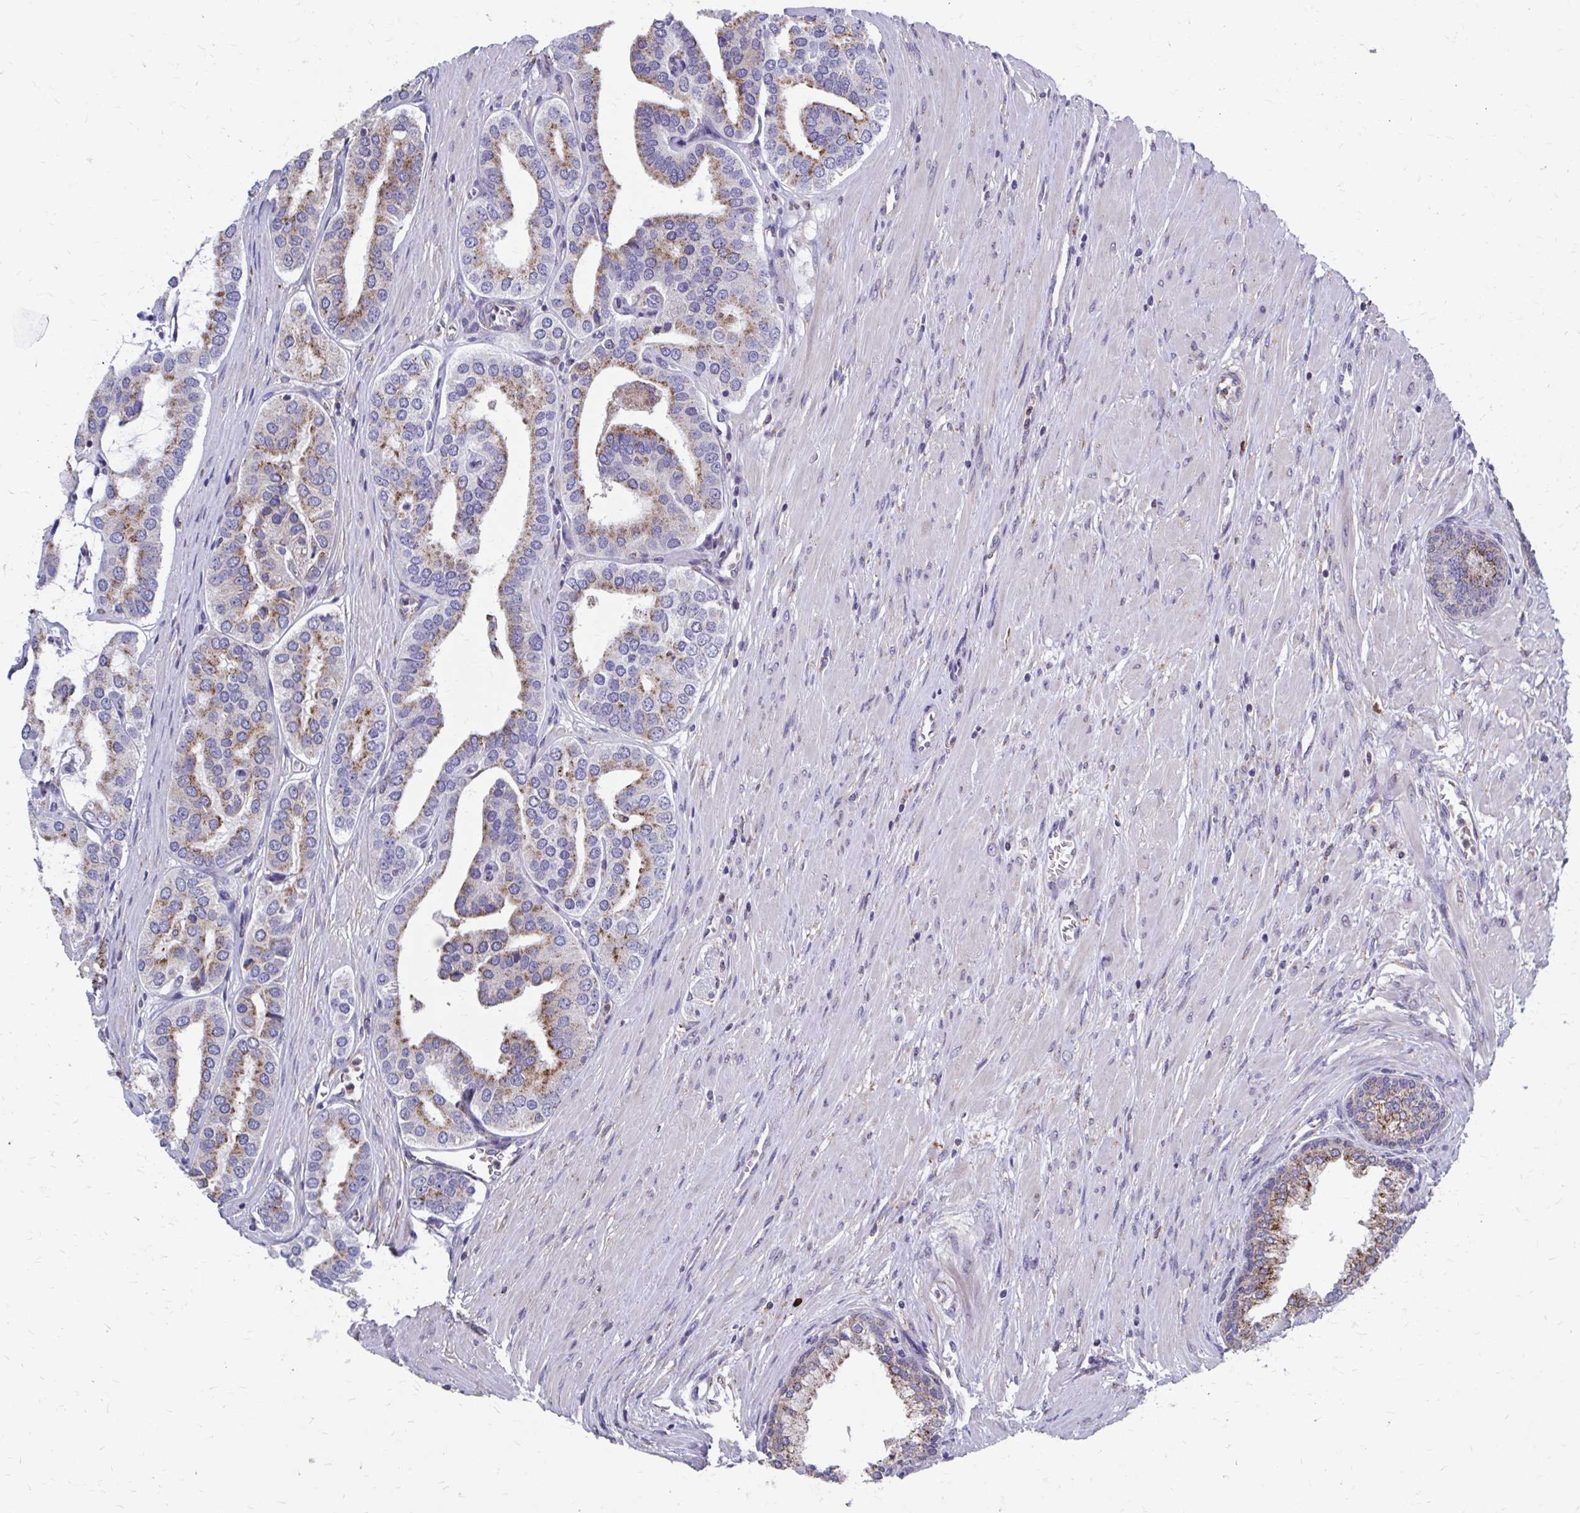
{"staining": {"intensity": "moderate", "quantity": "<25%", "location": "cytoplasmic/membranous"}, "tissue": "prostate cancer", "cell_type": "Tumor cells", "image_type": "cancer", "snomed": [{"axis": "morphology", "description": "Adenocarcinoma, High grade"}, {"axis": "topography", "description": "Prostate"}], "caption": "A low amount of moderate cytoplasmic/membranous expression is seen in about <25% of tumor cells in prostate cancer (adenocarcinoma (high-grade)) tissue.", "gene": "FKBP2", "patient": {"sex": "male", "age": 58}}